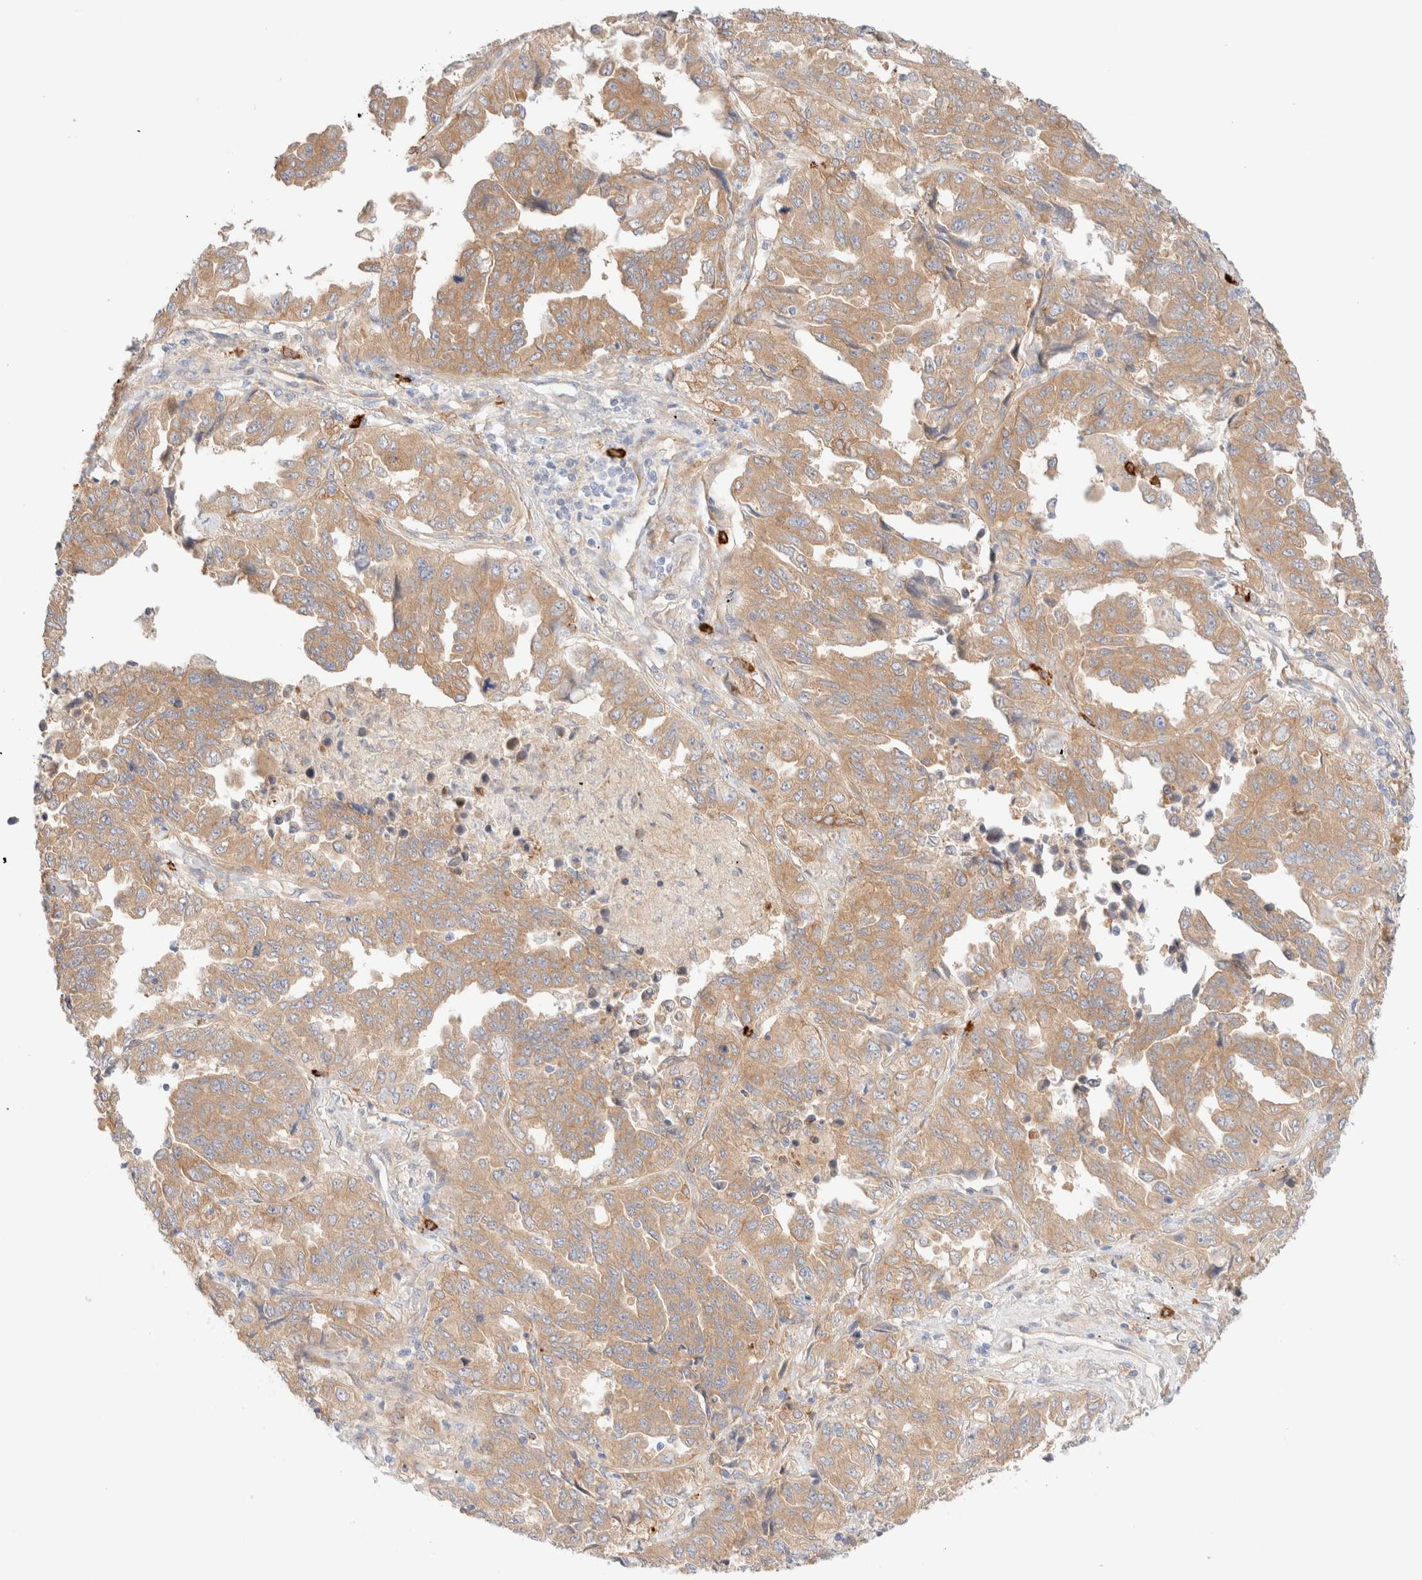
{"staining": {"intensity": "moderate", "quantity": ">75%", "location": "cytoplasmic/membranous"}, "tissue": "lung cancer", "cell_type": "Tumor cells", "image_type": "cancer", "snomed": [{"axis": "morphology", "description": "Adenocarcinoma, NOS"}, {"axis": "topography", "description": "Lung"}], "caption": "Human lung adenocarcinoma stained for a protein (brown) displays moderate cytoplasmic/membranous positive staining in approximately >75% of tumor cells.", "gene": "NIBAN2", "patient": {"sex": "female", "age": 51}}